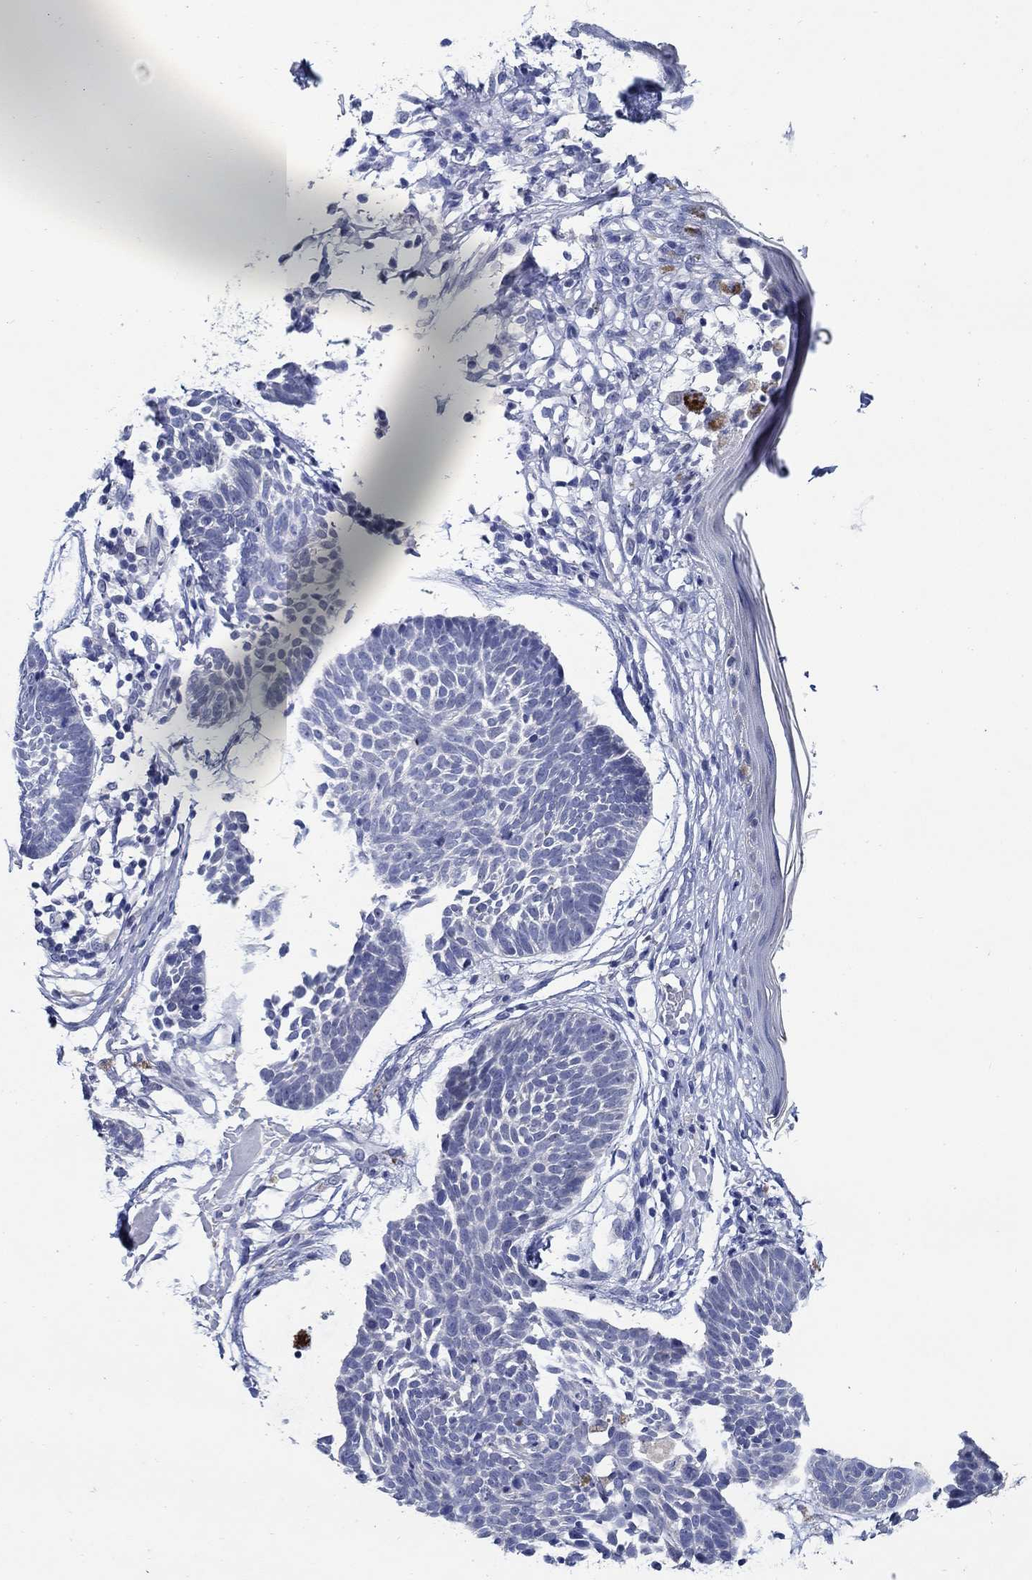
{"staining": {"intensity": "negative", "quantity": "none", "location": "none"}, "tissue": "skin cancer", "cell_type": "Tumor cells", "image_type": "cancer", "snomed": [{"axis": "morphology", "description": "Basal cell carcinoma"}, {"axis": "topography", "description": "Skin"}], "caption": "Tumor cells show no significant protein staining in skin cancer.", "gene": "MC2R", "patient": {"sex": "male", "age": 85}}